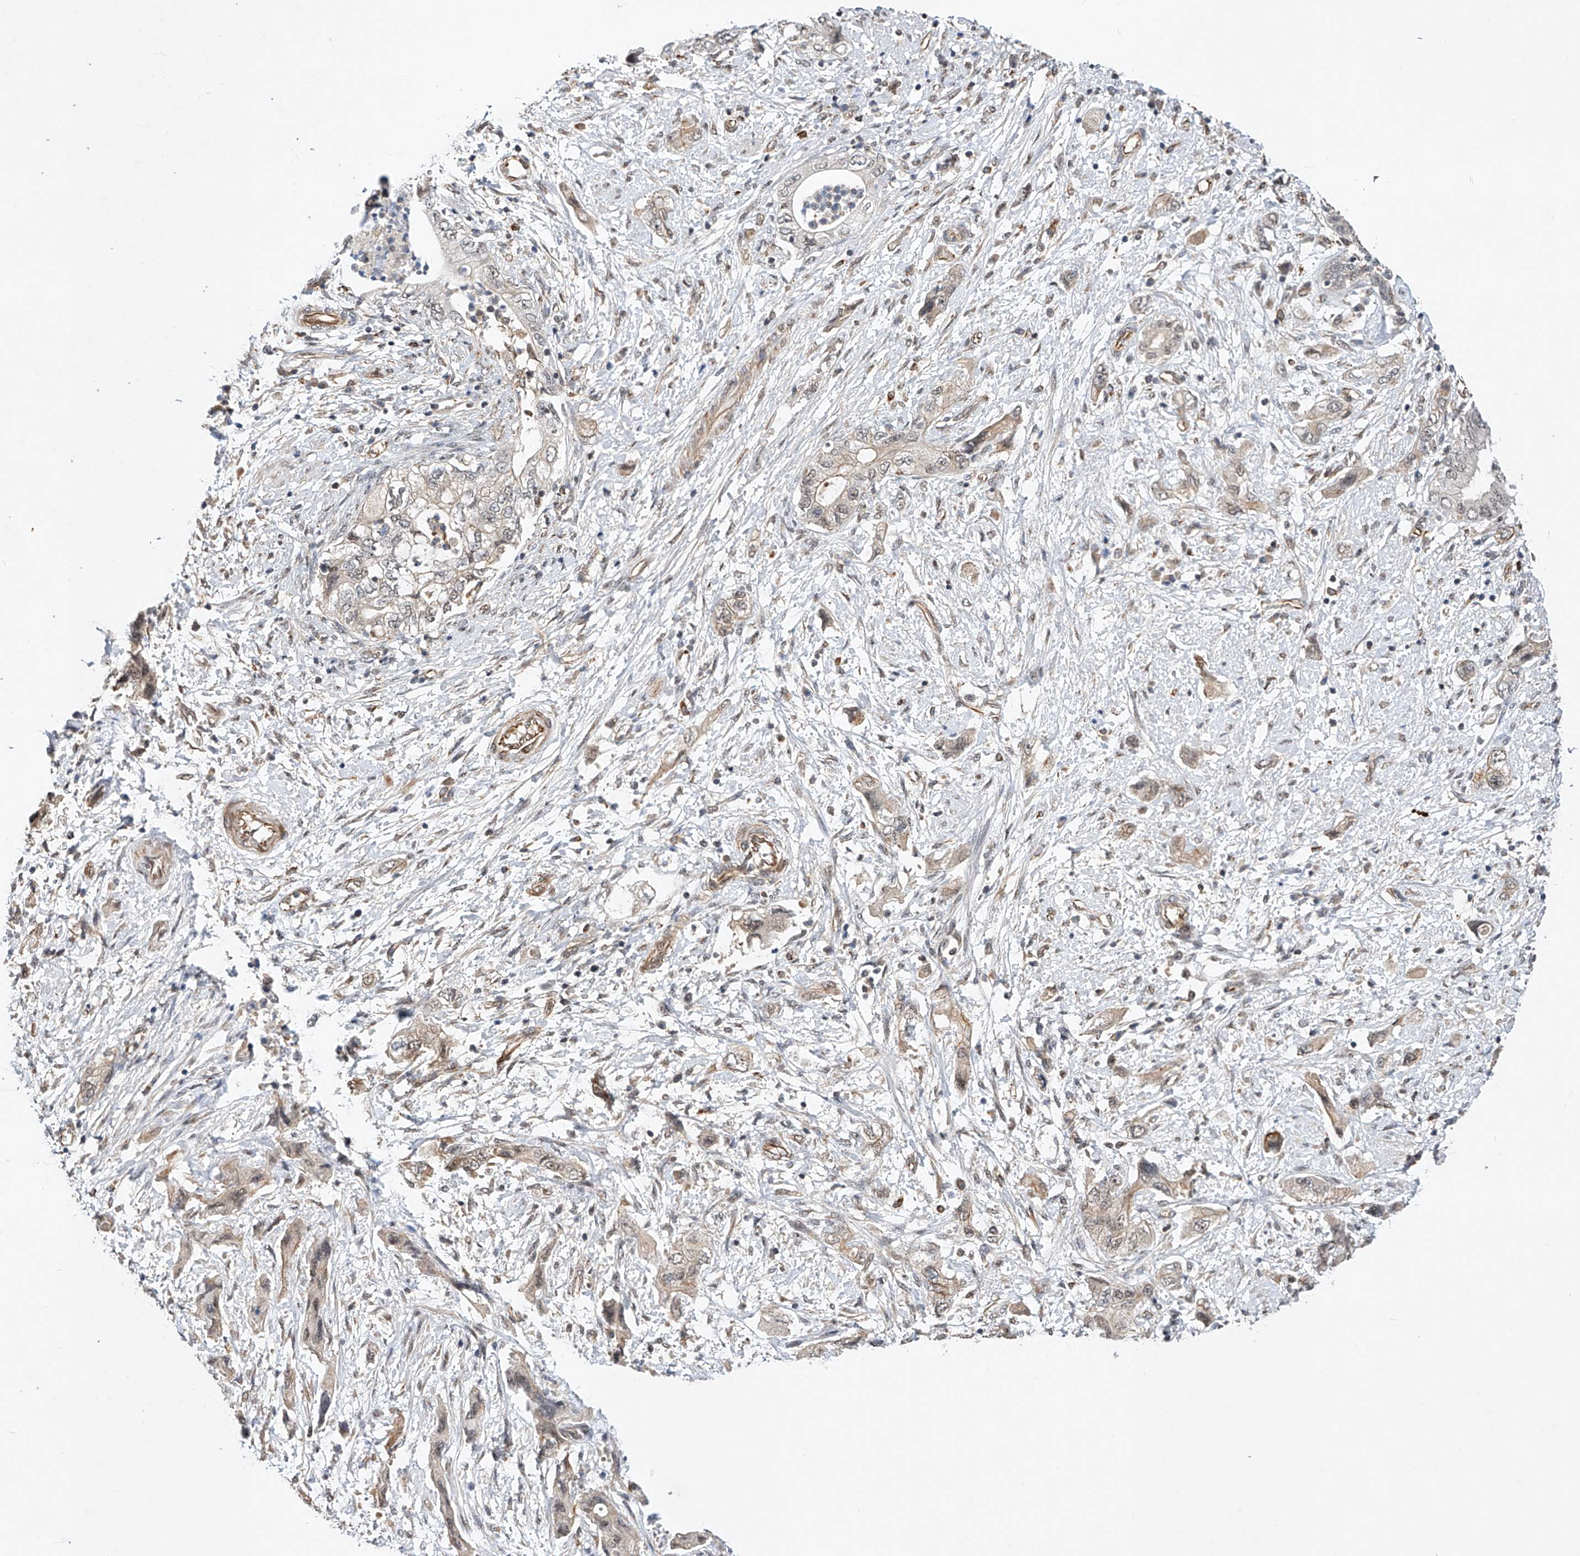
{"staining": {"intensity": "moderate", "quantity": "25%-75%", "location": "cytoplasmic/membranous"}, "tissue": "pancreatic cancer", "cell_type": "Tumor cells", "image_type": "cancer", "snomed": [{"axis": "morphology", "description": "Adenocarcinoma, NOS"}, {"axis": "topography", "description": "Pancreas"}], "caption": "Pancreatic adenocarcinoma stained for a protein (brown) shows moderate cytoplasmic/membranous positive expression in about 25%-75% of tumor cells.", "gene": "AMD1", "patient": {"sex": "female", "age": 73}}